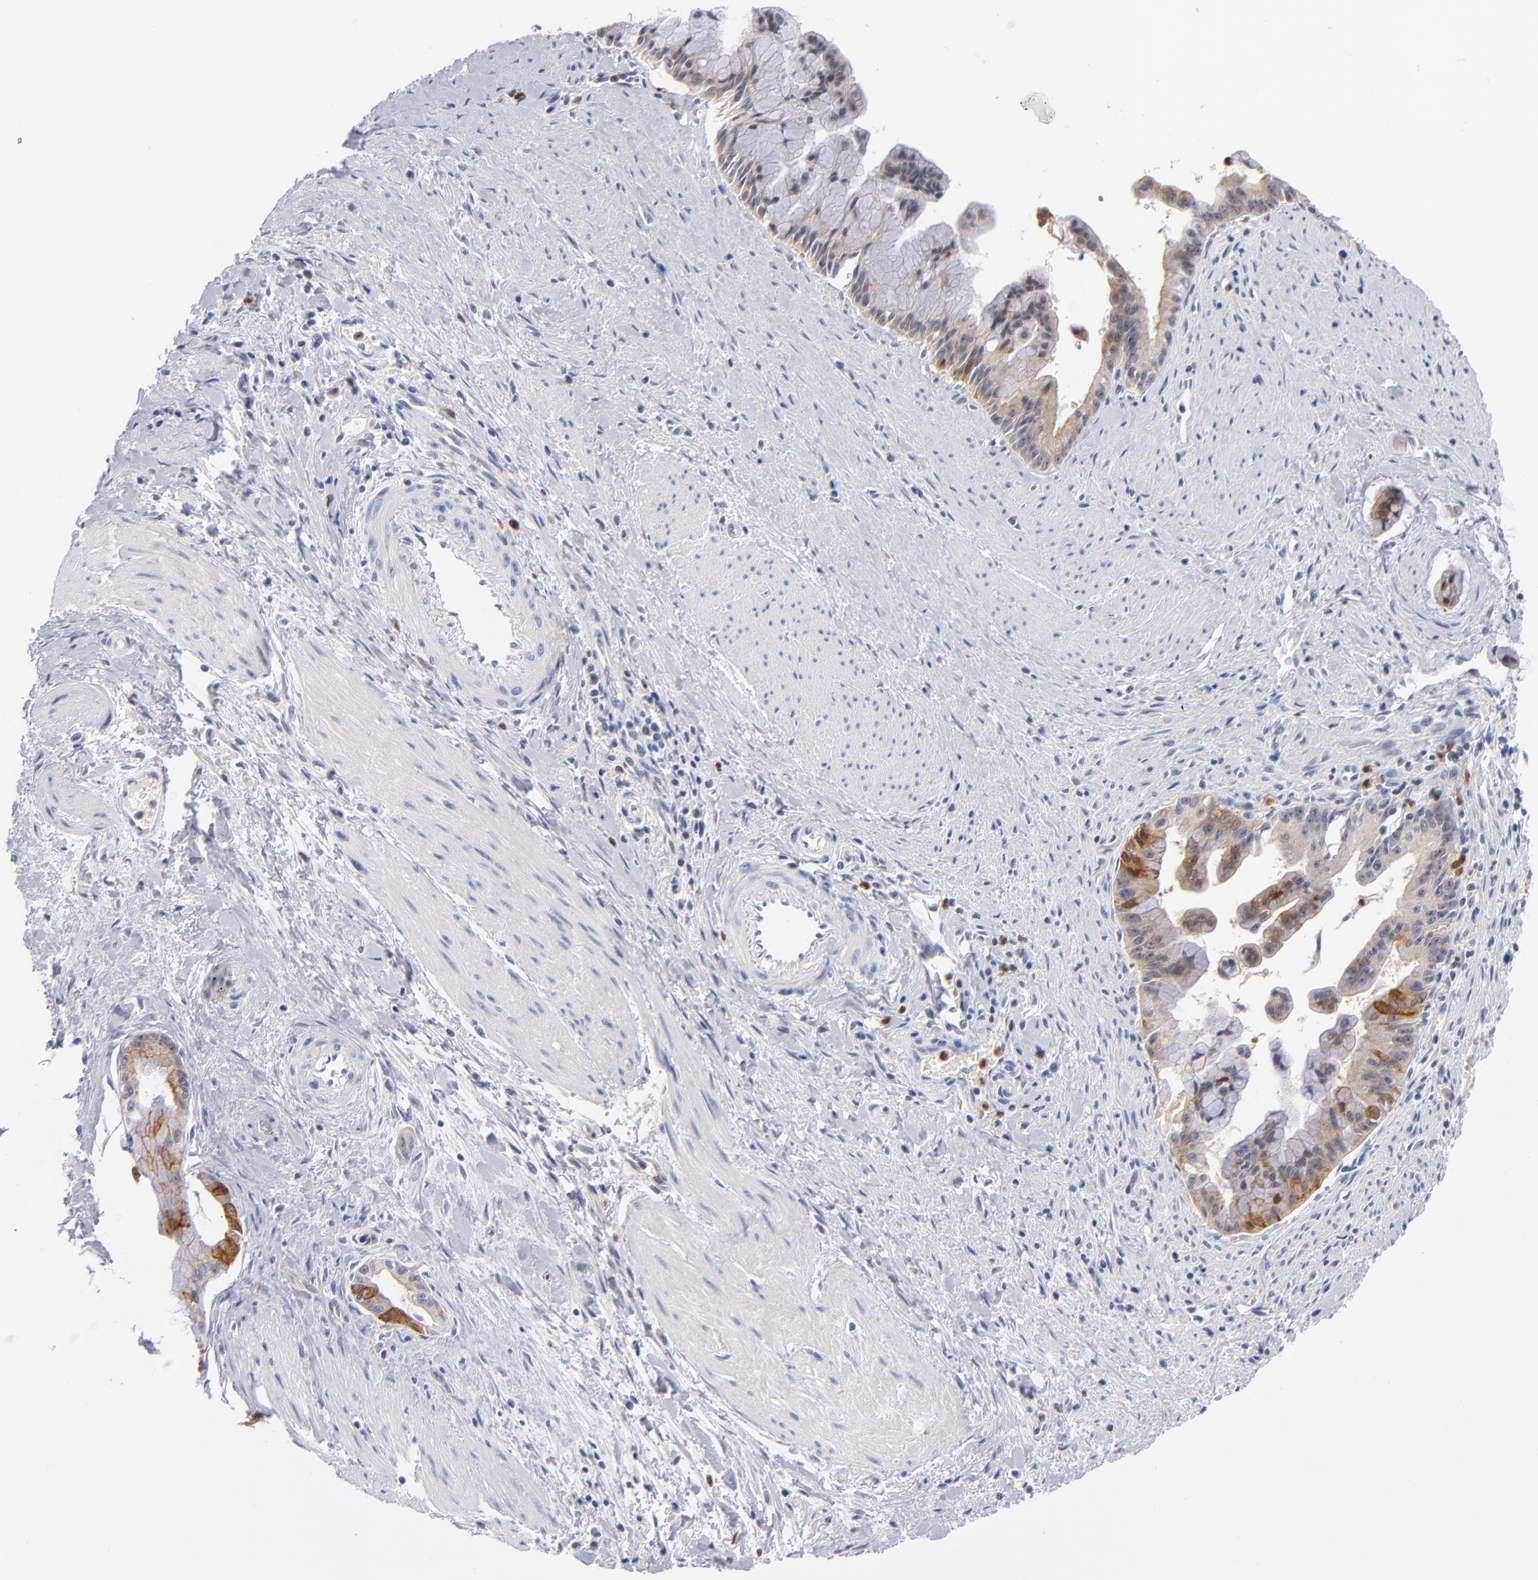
{"staining": {"intensity": "moderate", "quantity": "25%-75%", "location": "cytoplasmic/membranous"}, "tissue": "pancreatic cancer", "cell_type": "Tumor cells", "image_type": "cancer", "snomed": [{"axis": "morphology", "description": "Adenocarcinoma, NOS"}, {"axis": "topography", "description": "Pancreas"}], "caption": "The immunohistochemical stain labels moderate cytoplasmic/membranous expression in tumor cells of adenocarcinoma (pancreatic) tissue.", "gene": "BID", "patient": {"sex": "male", "age": 59}}